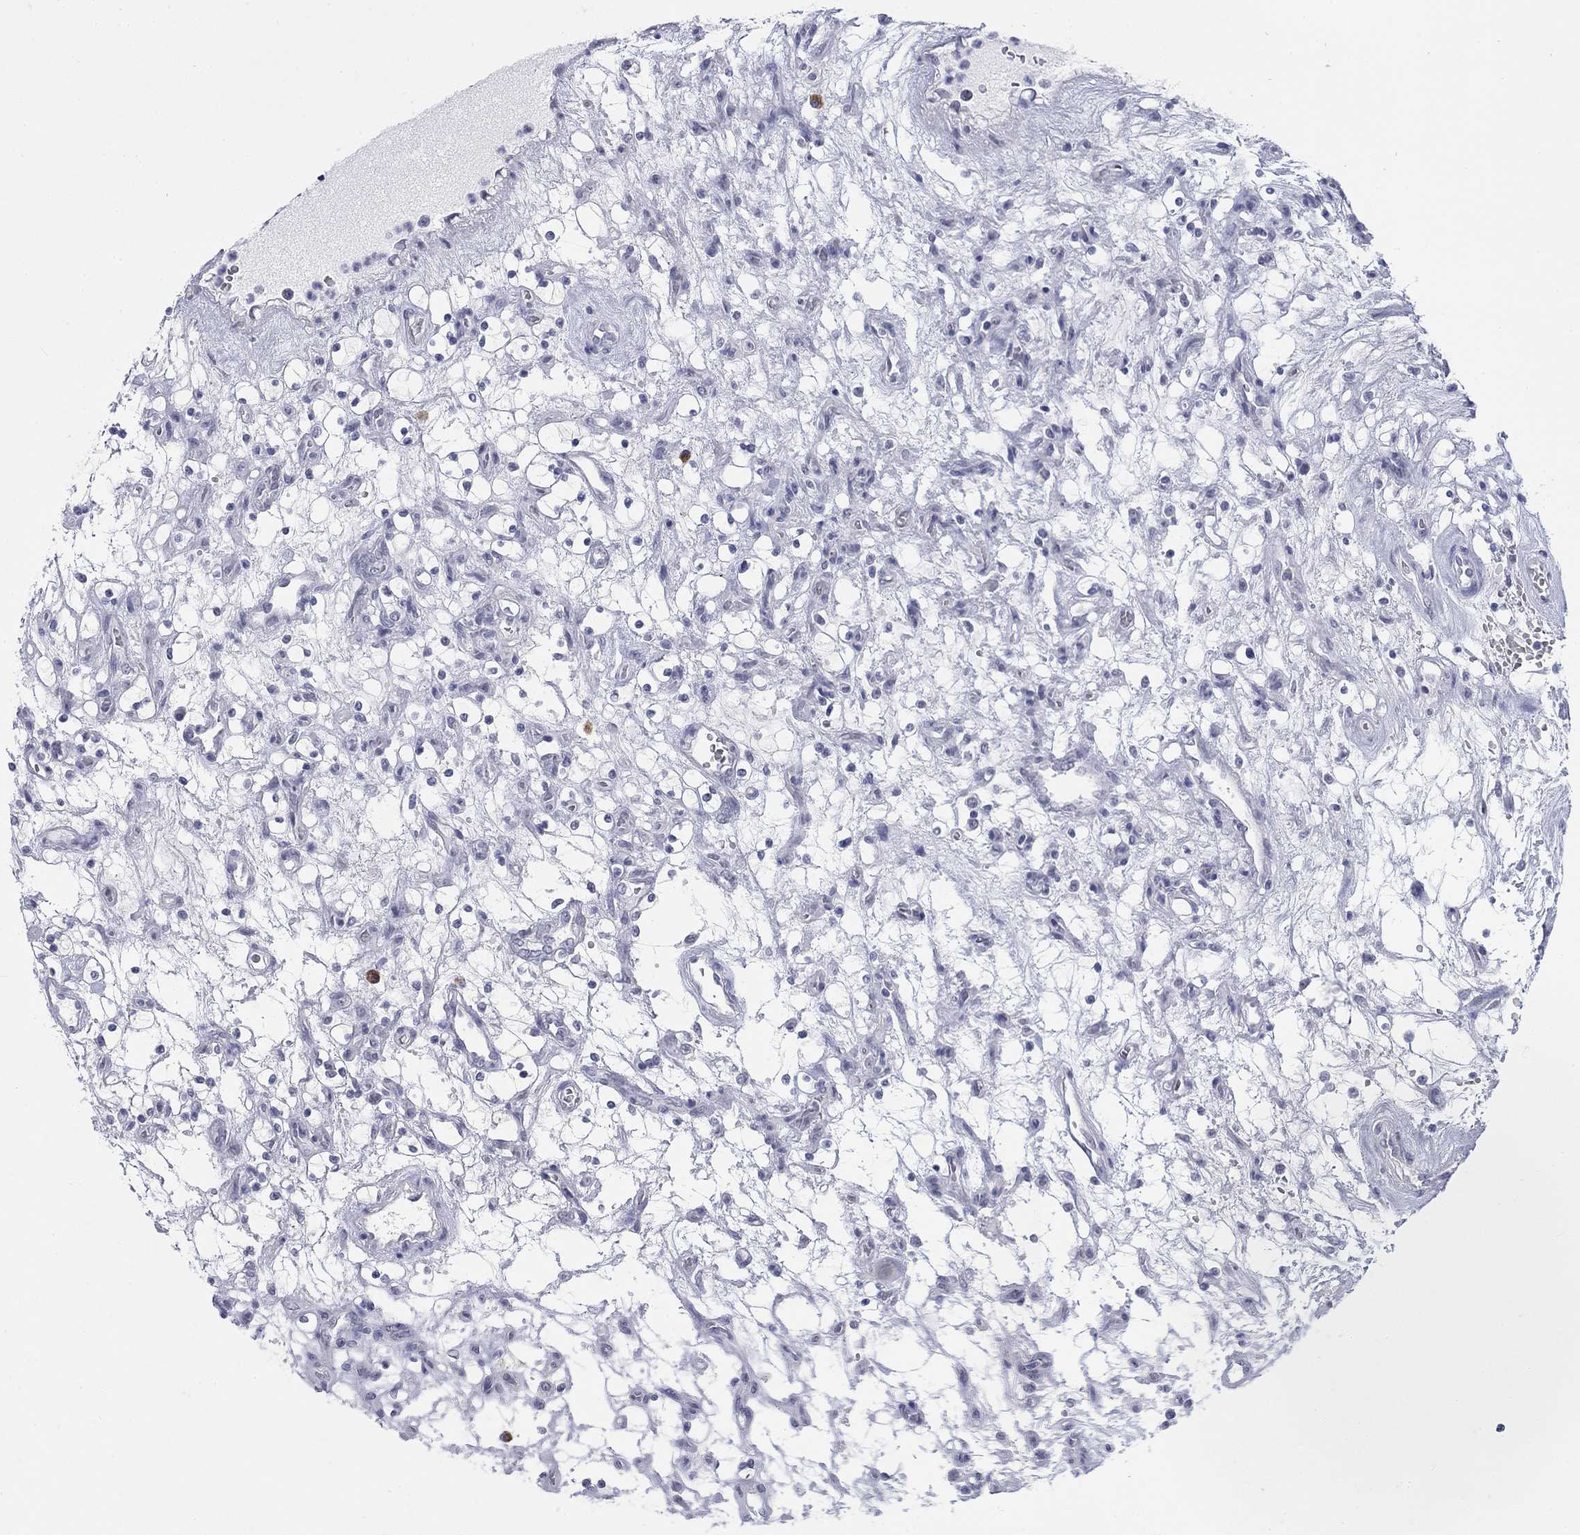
{"staining": {"intensity": "negative", "quantity": "none", "location": "none"}, "tissue": "renal cancer", "cell_type": "Tumor cells", "image_type": "cancer", "snomed": [{"axis": "morphology", "description": "Adenocarcinoma, NOS"}, {"axis": "topography", "description": "Kidney"}], "caption": "Tumor cells show no significant positivity in renal cancer (adenocarcinoma). (Brightfield microscopy of DAB immunohistochemistry at high magnification).", "gene": "ECEL1", "patient": {"sex": "female", "age": 69}}